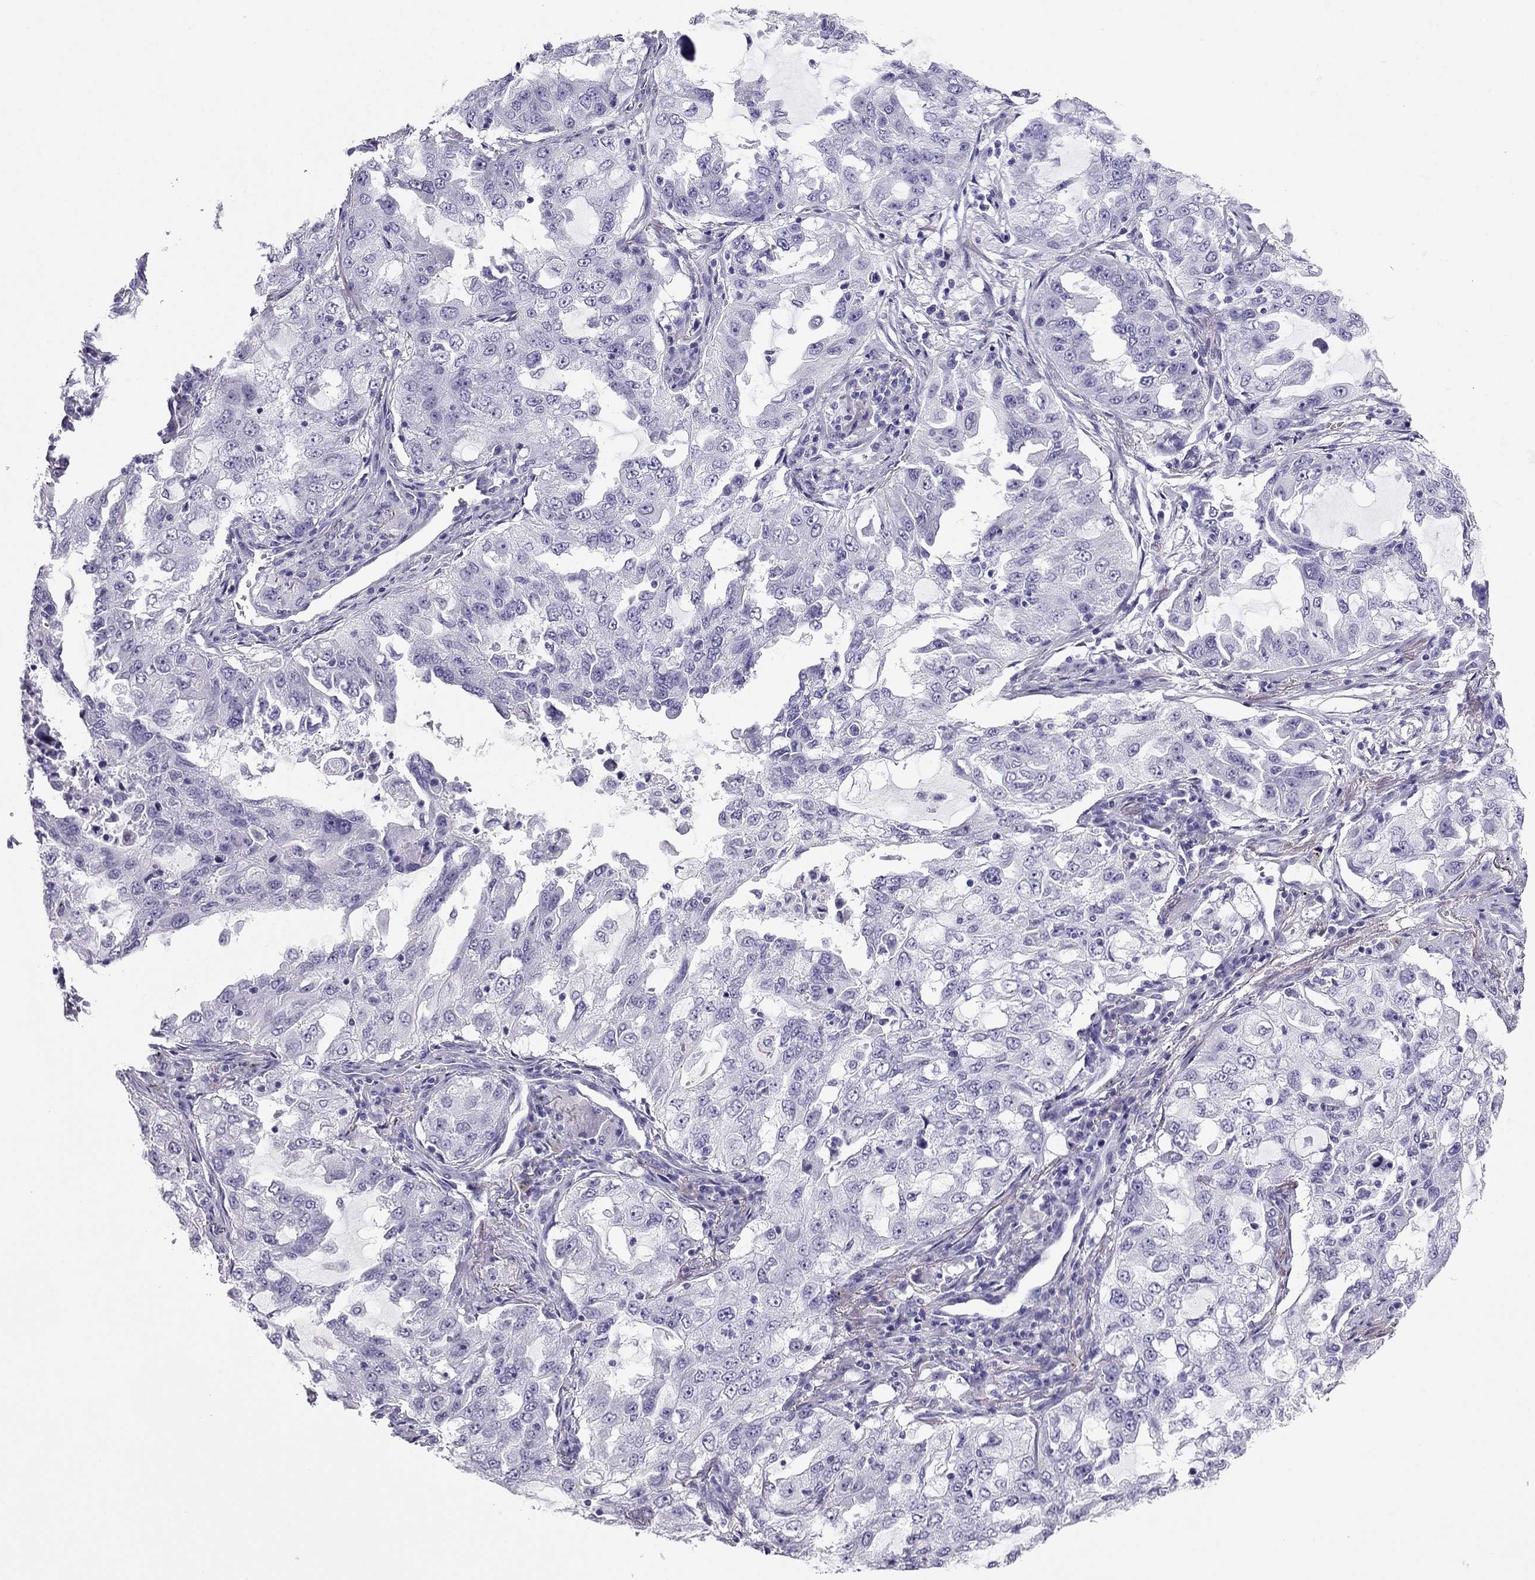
{"staining": {"intensity": "negative", "quantity": "none", "location": "none"}, "tissue": "lung cancer", "cell_type": "Tumor cells", "image_type": "cancer", "snomed": [{"axis": "morphology", "description": "Adenocarcinoma, NOS"}, {"axis": "topography", "description": "Lung"}], "caption": "This is a photomicrograph of immunohistochemistry staining of lung cancer (adenocarcinoma), which shows no expression in tumor cells.", "gene": "PDE6A", "patient": {"sex": "female", "age": 61}}